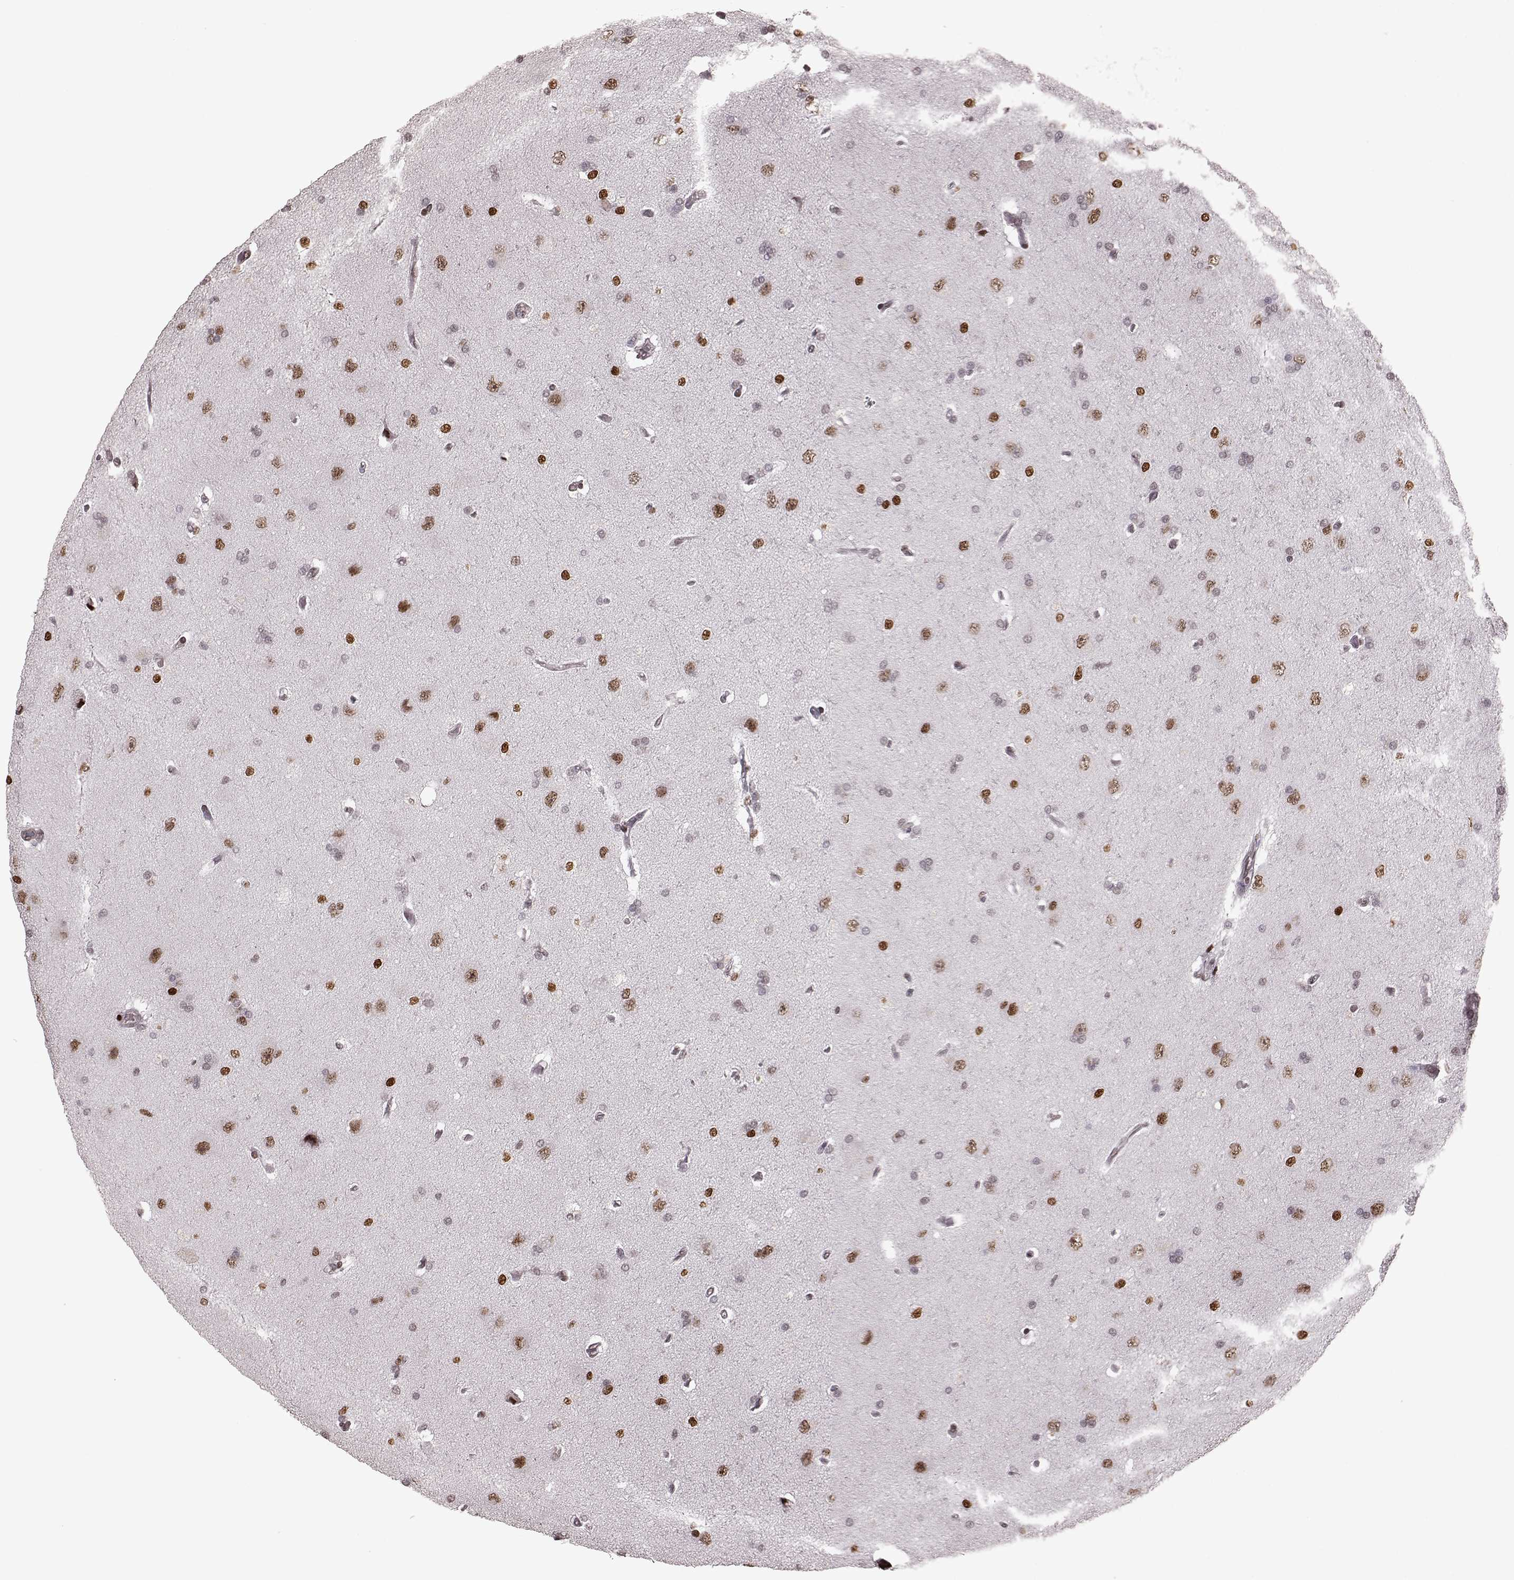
{"staining": {"intensity": "moderate", "quantity": "<25%", "location": "nuclear"}, "tissue": "glioma", "cell_type": "Tumor cells", "image_type": "cancer", "snomed": [{"axis": "morphology", "description": "Glioma, malignant, High grade"}, {"axis": "topography", "description": "Cerebral cortex"}], "caption": "IHC micrograph of human high-grade glioma (malignant) stained for a protein (brown), which exhibits low levels of moderate nuclear positivity in about <25% of tumor cells.", "gene": "NR2C1", "patient": {"sex": "male", "age": 70}}